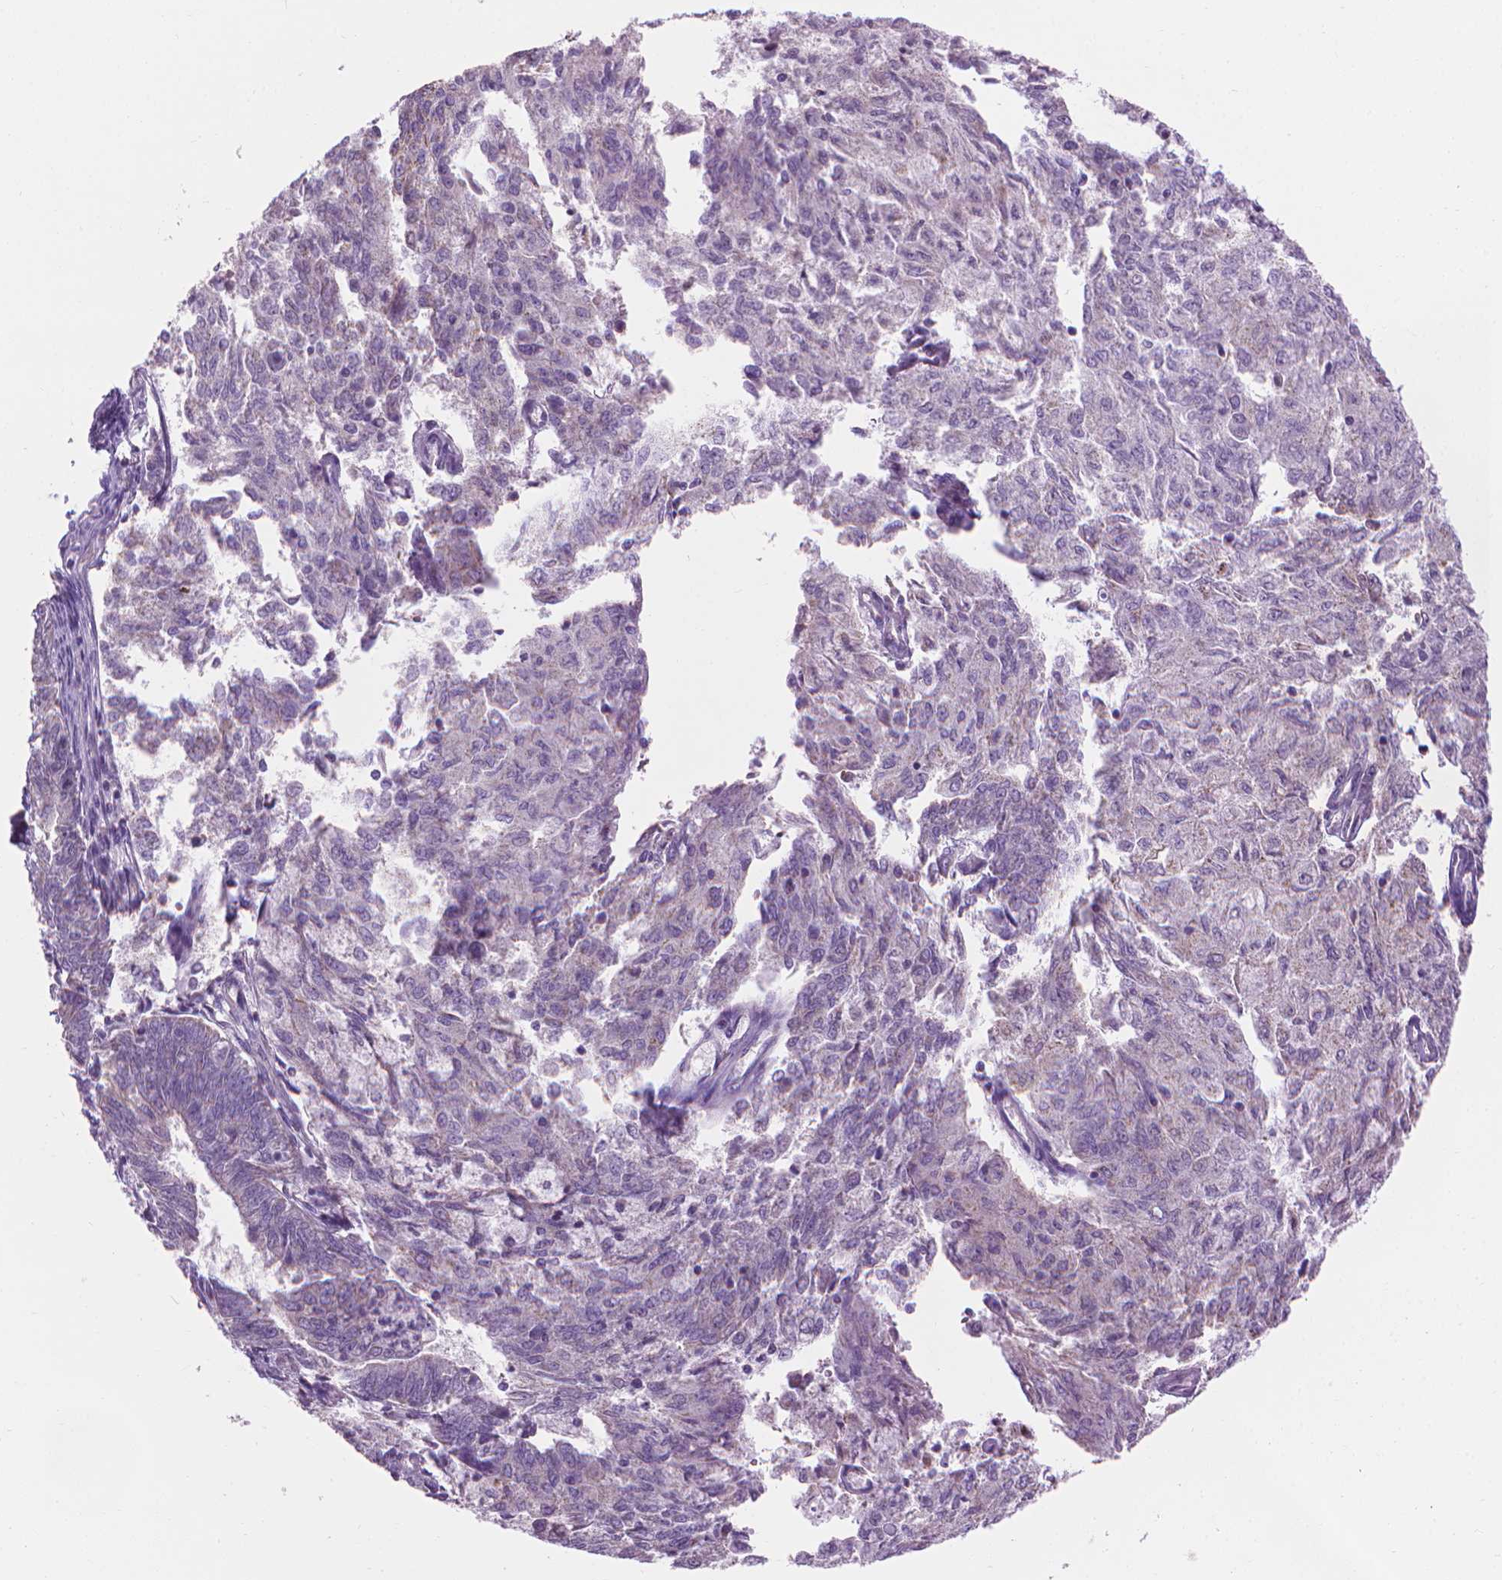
{"staining": {"intensity": "negative", "quantity": "none", "location": "none"}, "tissue": "endometrial cancer", "cell_type": "Tumor cells", "image_type": "cancer", "snomed": [{"axis": "morphology", "description": "Adenocarcinoma, NOS"}, {"axis": "topography", "description": "Endometrium"}], "caption": "Immunohistochemical staining of endometrial cancer (adenocarcinoma) reveals no significant staining in tumor cells. (DAB (3,3'-diaminobenzidine) IHC, high magnification).", "gene": "CFAP126", "patient": {"sex": "female", "age": 82}}